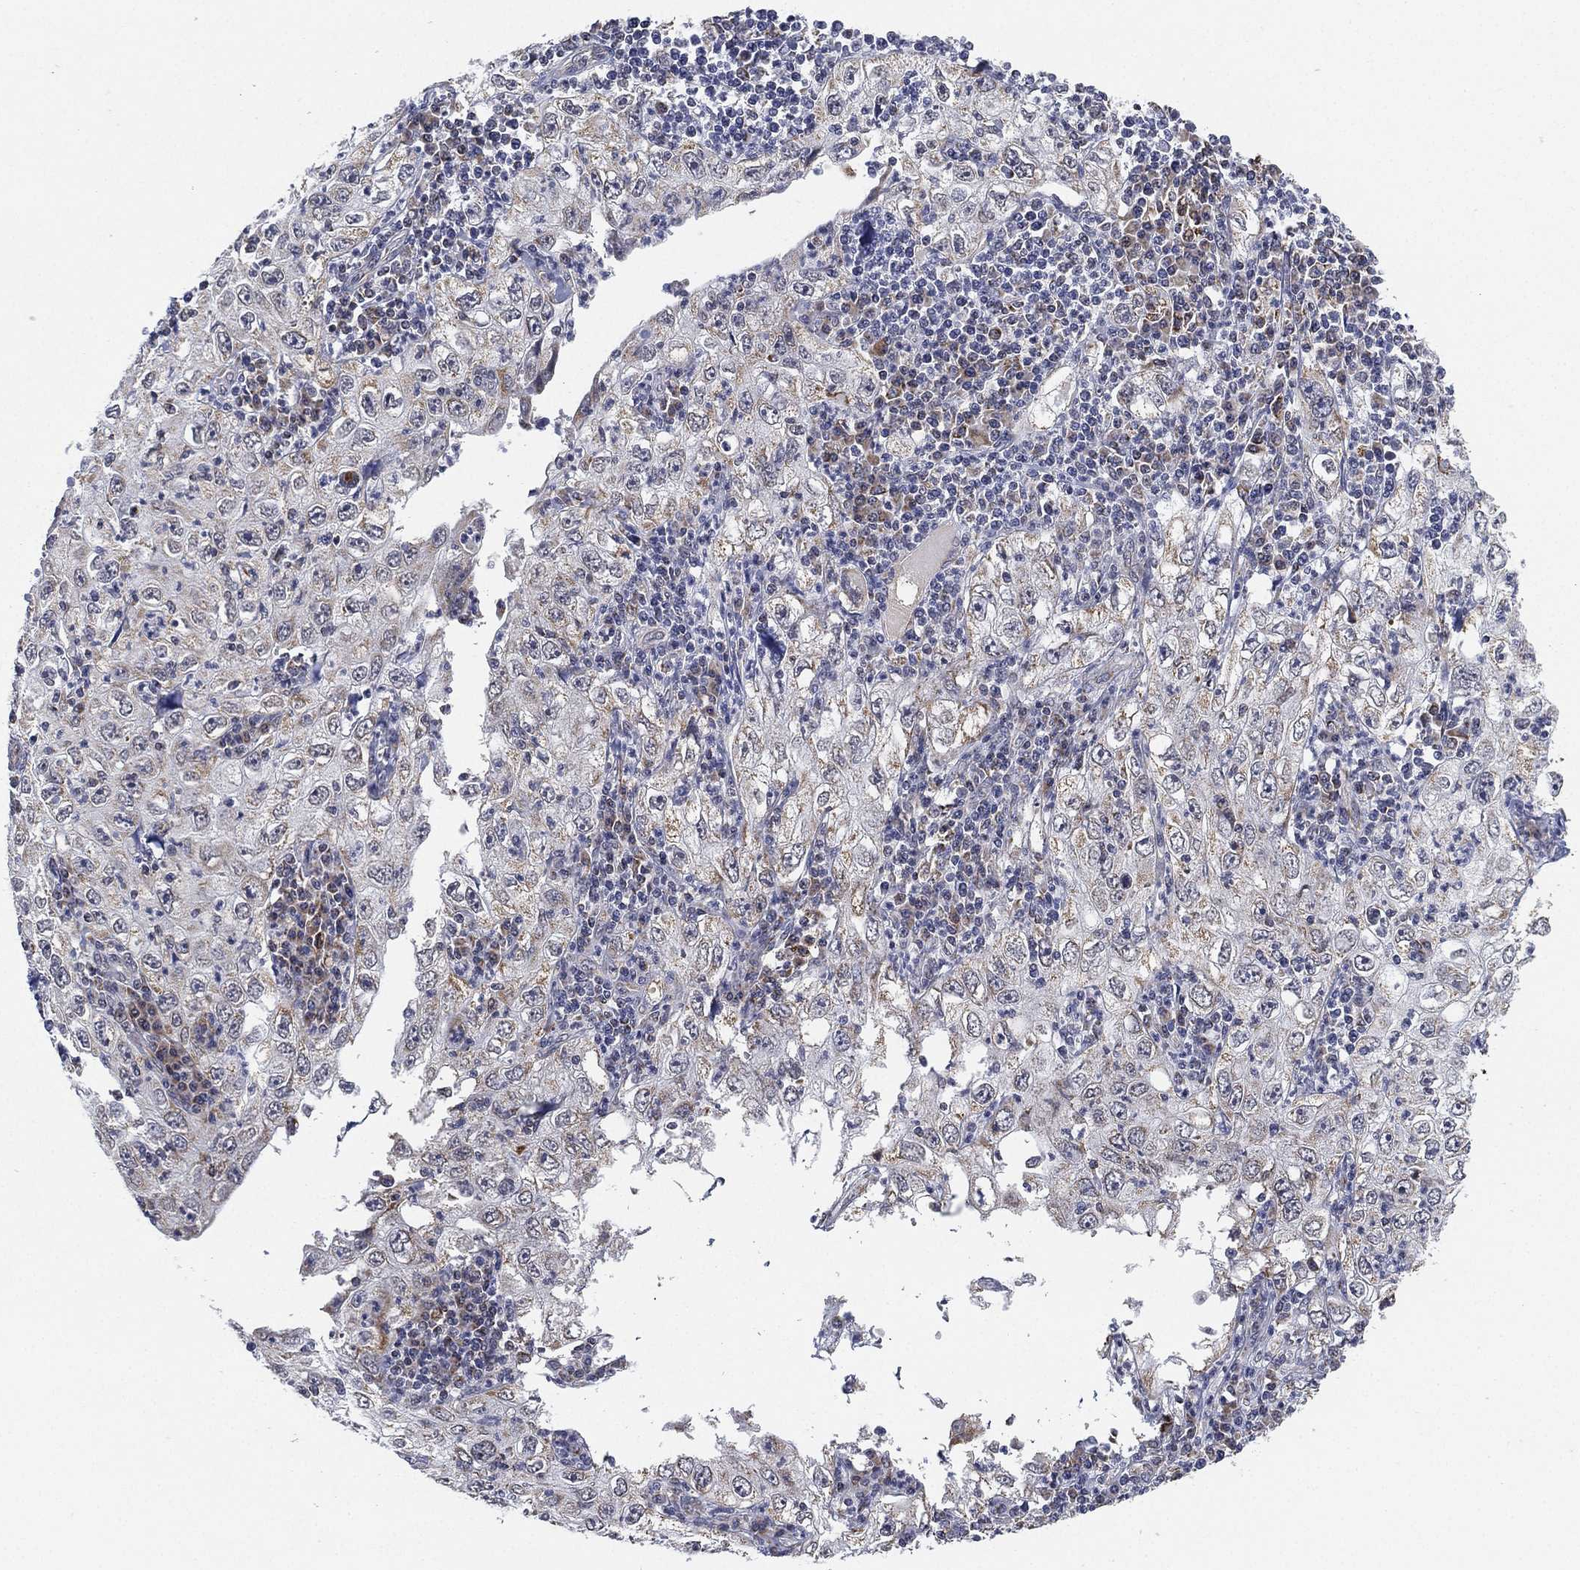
{"staining": {"intensity": "weak", "quantity": "<25%", "location": "cytoplasmic/membranous"}, "tissue": "cervical cancer", "cell_type": "Tumor cells", "image_type": "cancer", "snomed": [{"axis": "morphology", "description": "Squamous cell carcinoma, NOS"}, {"axis": "topography", "description": "Cervix"}], "caption": "Tumor cells are negative for protein expression in human cervical squamous cell carcinoma.", "gene": "PSMG4", "patient": {"sex": "female", "age": 24}}